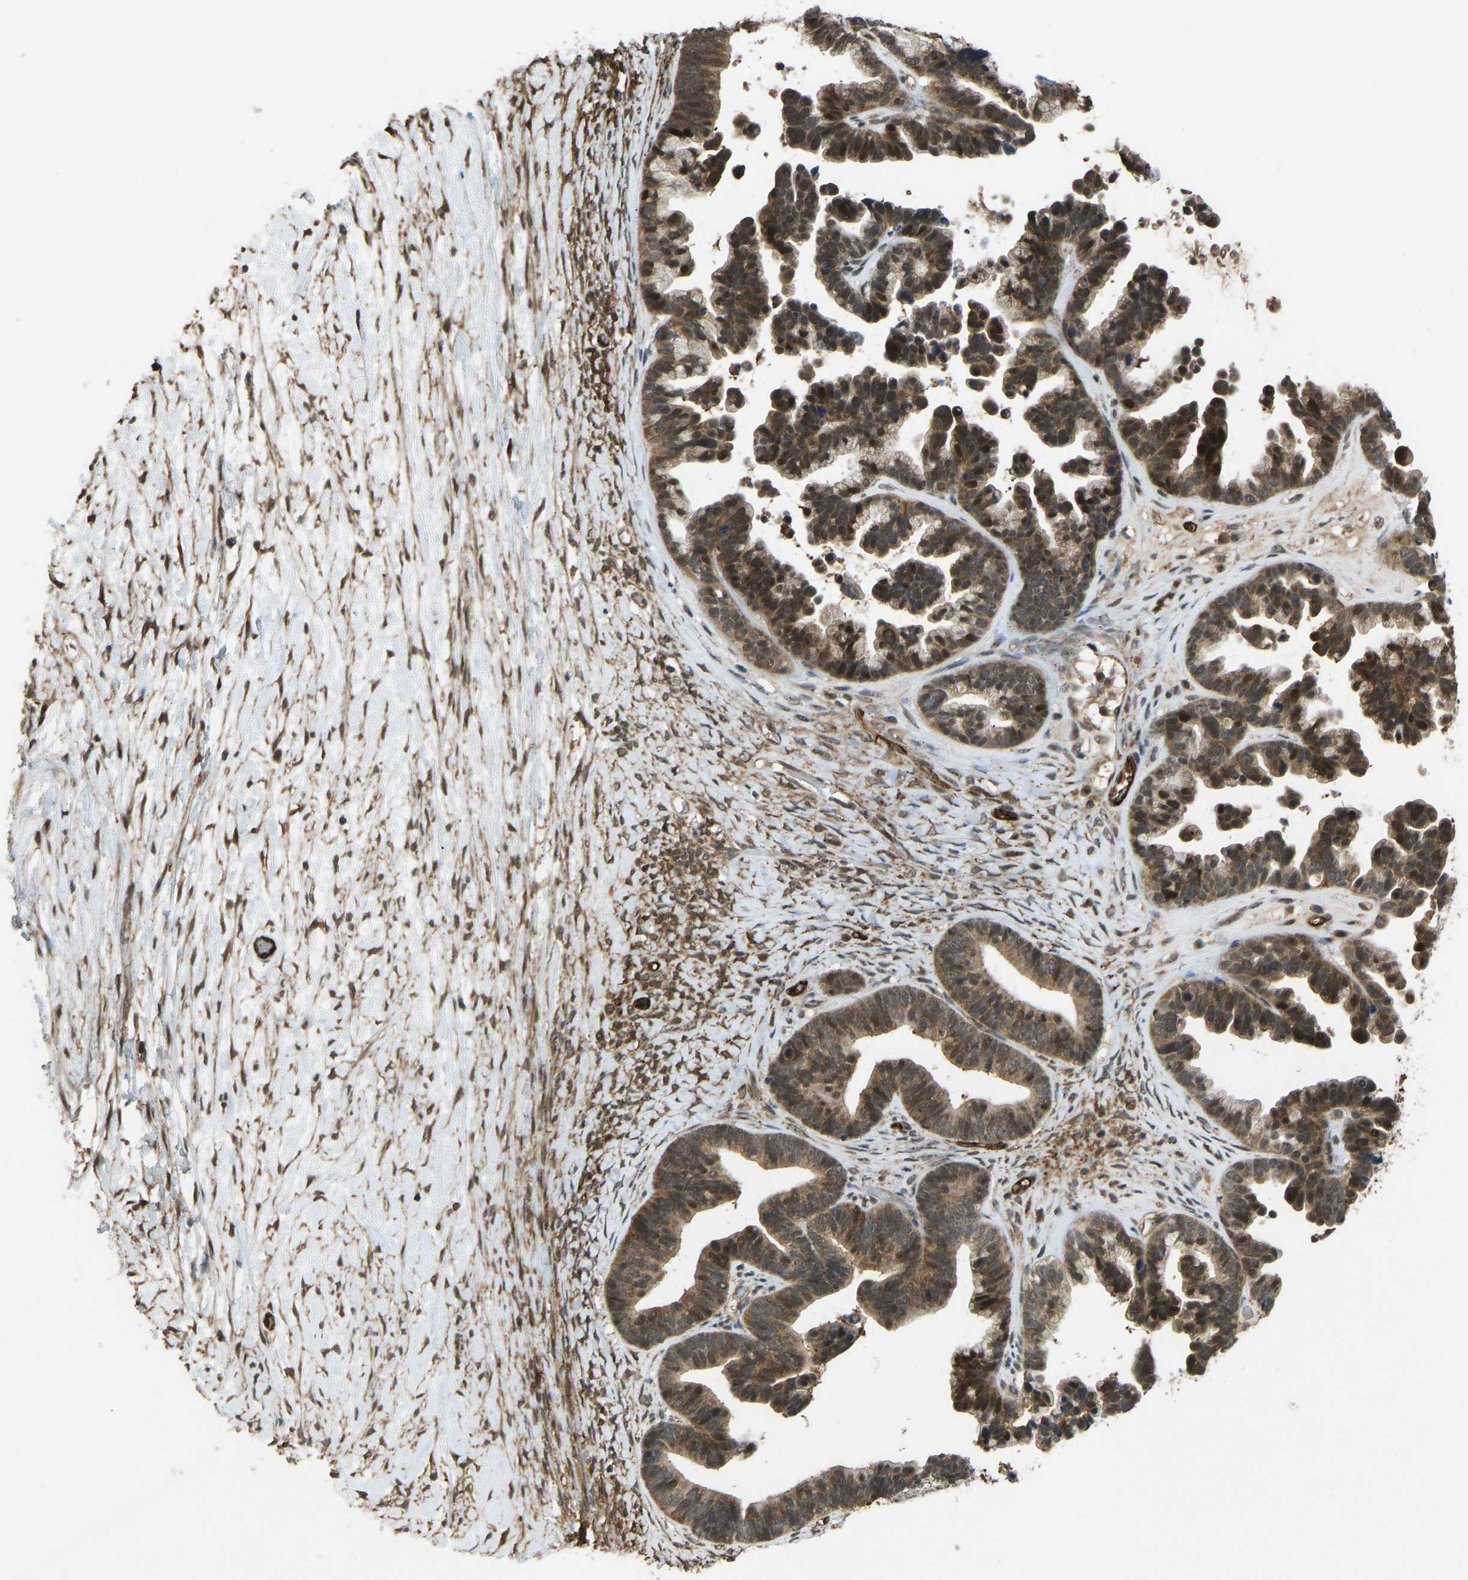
{"staining": {"intensity": "moderate", "quantity": ">75%", "location": "cytoplasmic/membranous,nuclear"}, "tissue": "ovarian cancer", "cell_type": "Tumor cells", "image_type": "cancer", "snomed": [{"axis": "morphology", "description": "Cystadenocarcinoma, serous, NOS"}, {"axis": "topography", "description": "Ovary"}], "caption": "Human serous cystadenocarcinoma (ovarian) stained with a brown dye displays moderate cytoplasmic/membranous and nuclear positive staining in approximately >75% of tumor cells.", "gene": "CCT8", "patient": {"sex": "female", "age": 56}}